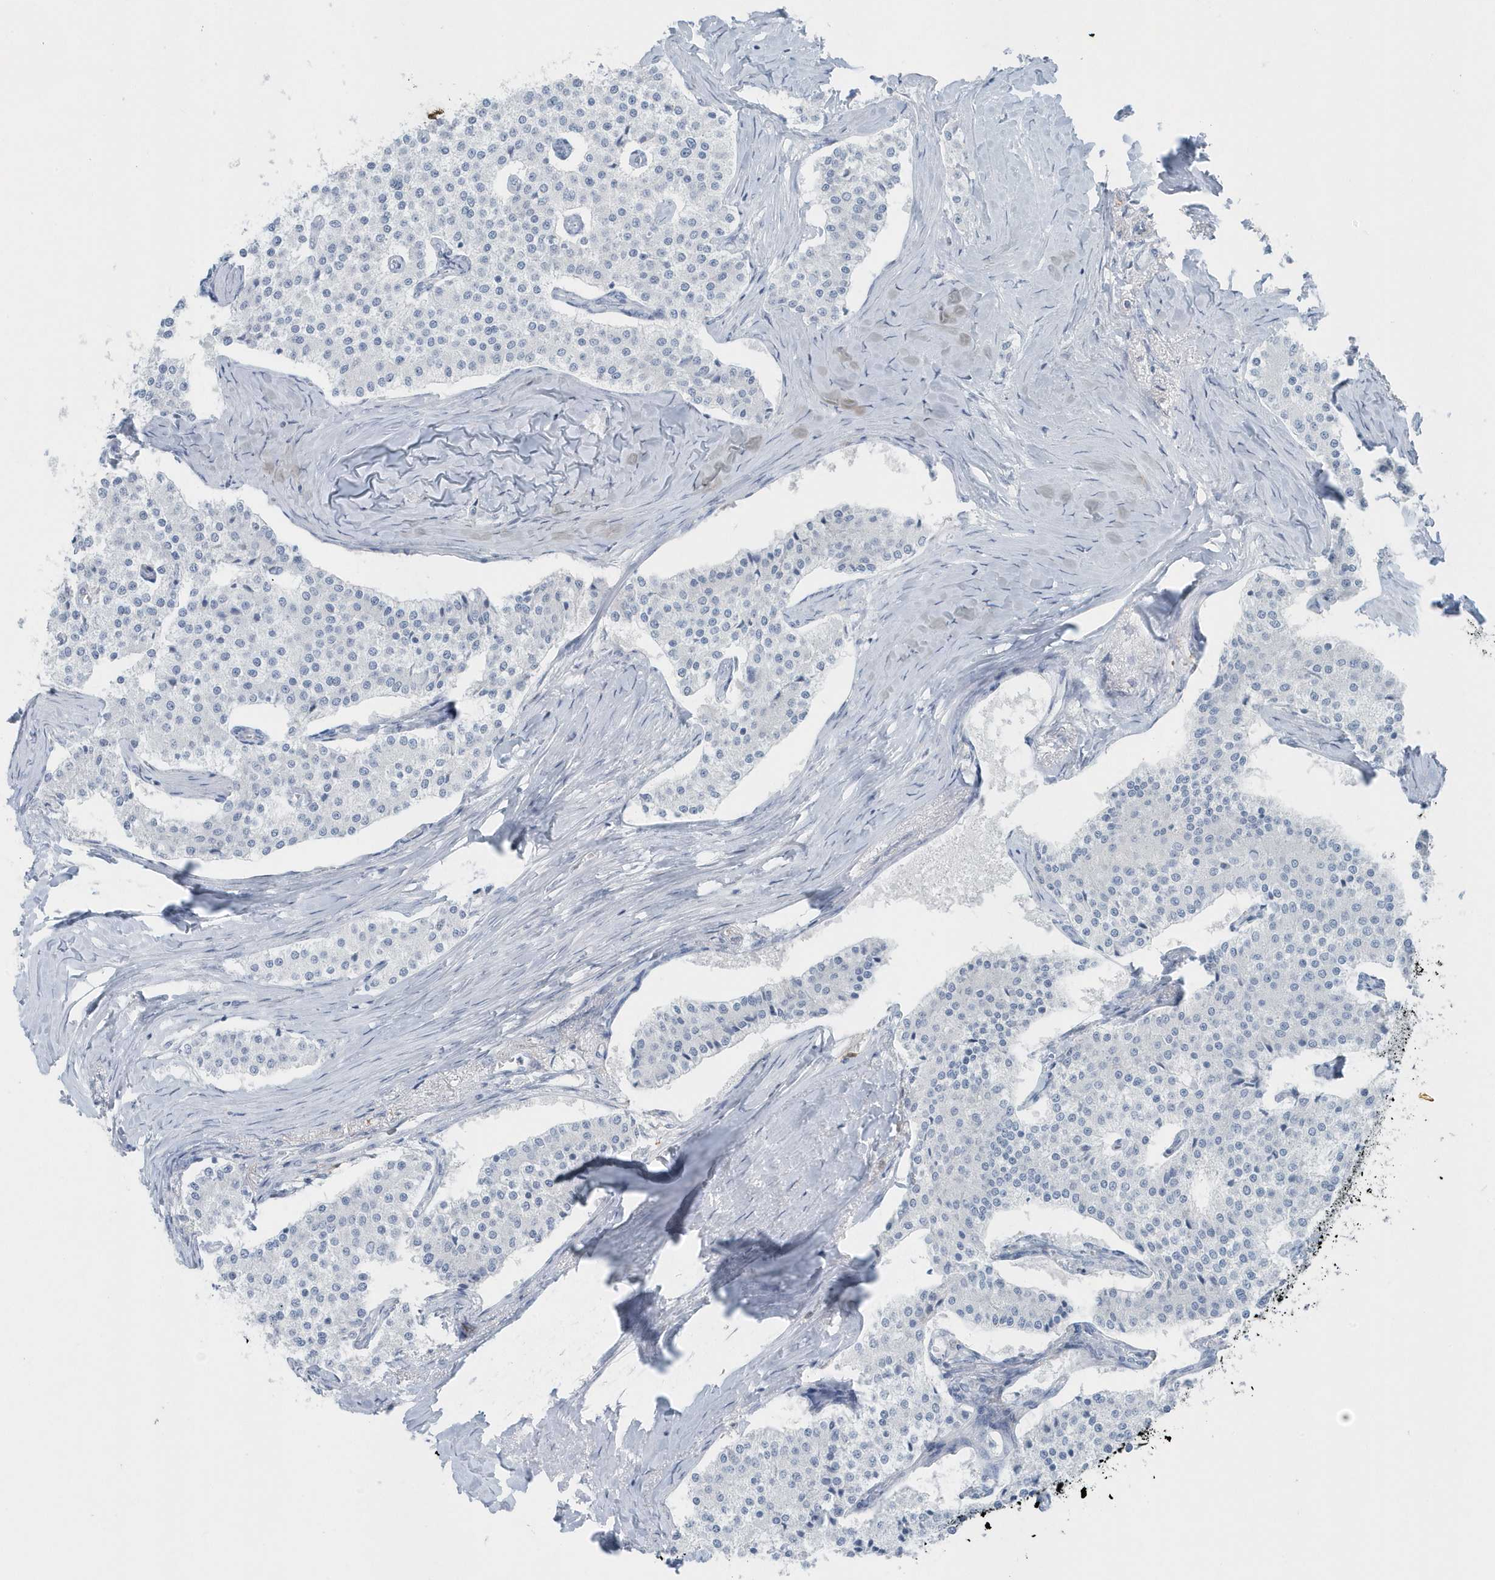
{"staining": {"intensity": "negative", "quantity": "none", "location": "none"}, "tissue": "carcinoid", "cell_type": "Tumor cells", "image_type": "cancer", "snomed": [{"axis": "morphology", "description": "Carcinoid, malignant, NOS"}, {"axis": "topography", "description": "Colon"}], "caption": "Tumor cells show no significant protein positivity in carcinoid.", "gene": "FAM98A", "patient": {"sex": "female", "age": 52}}